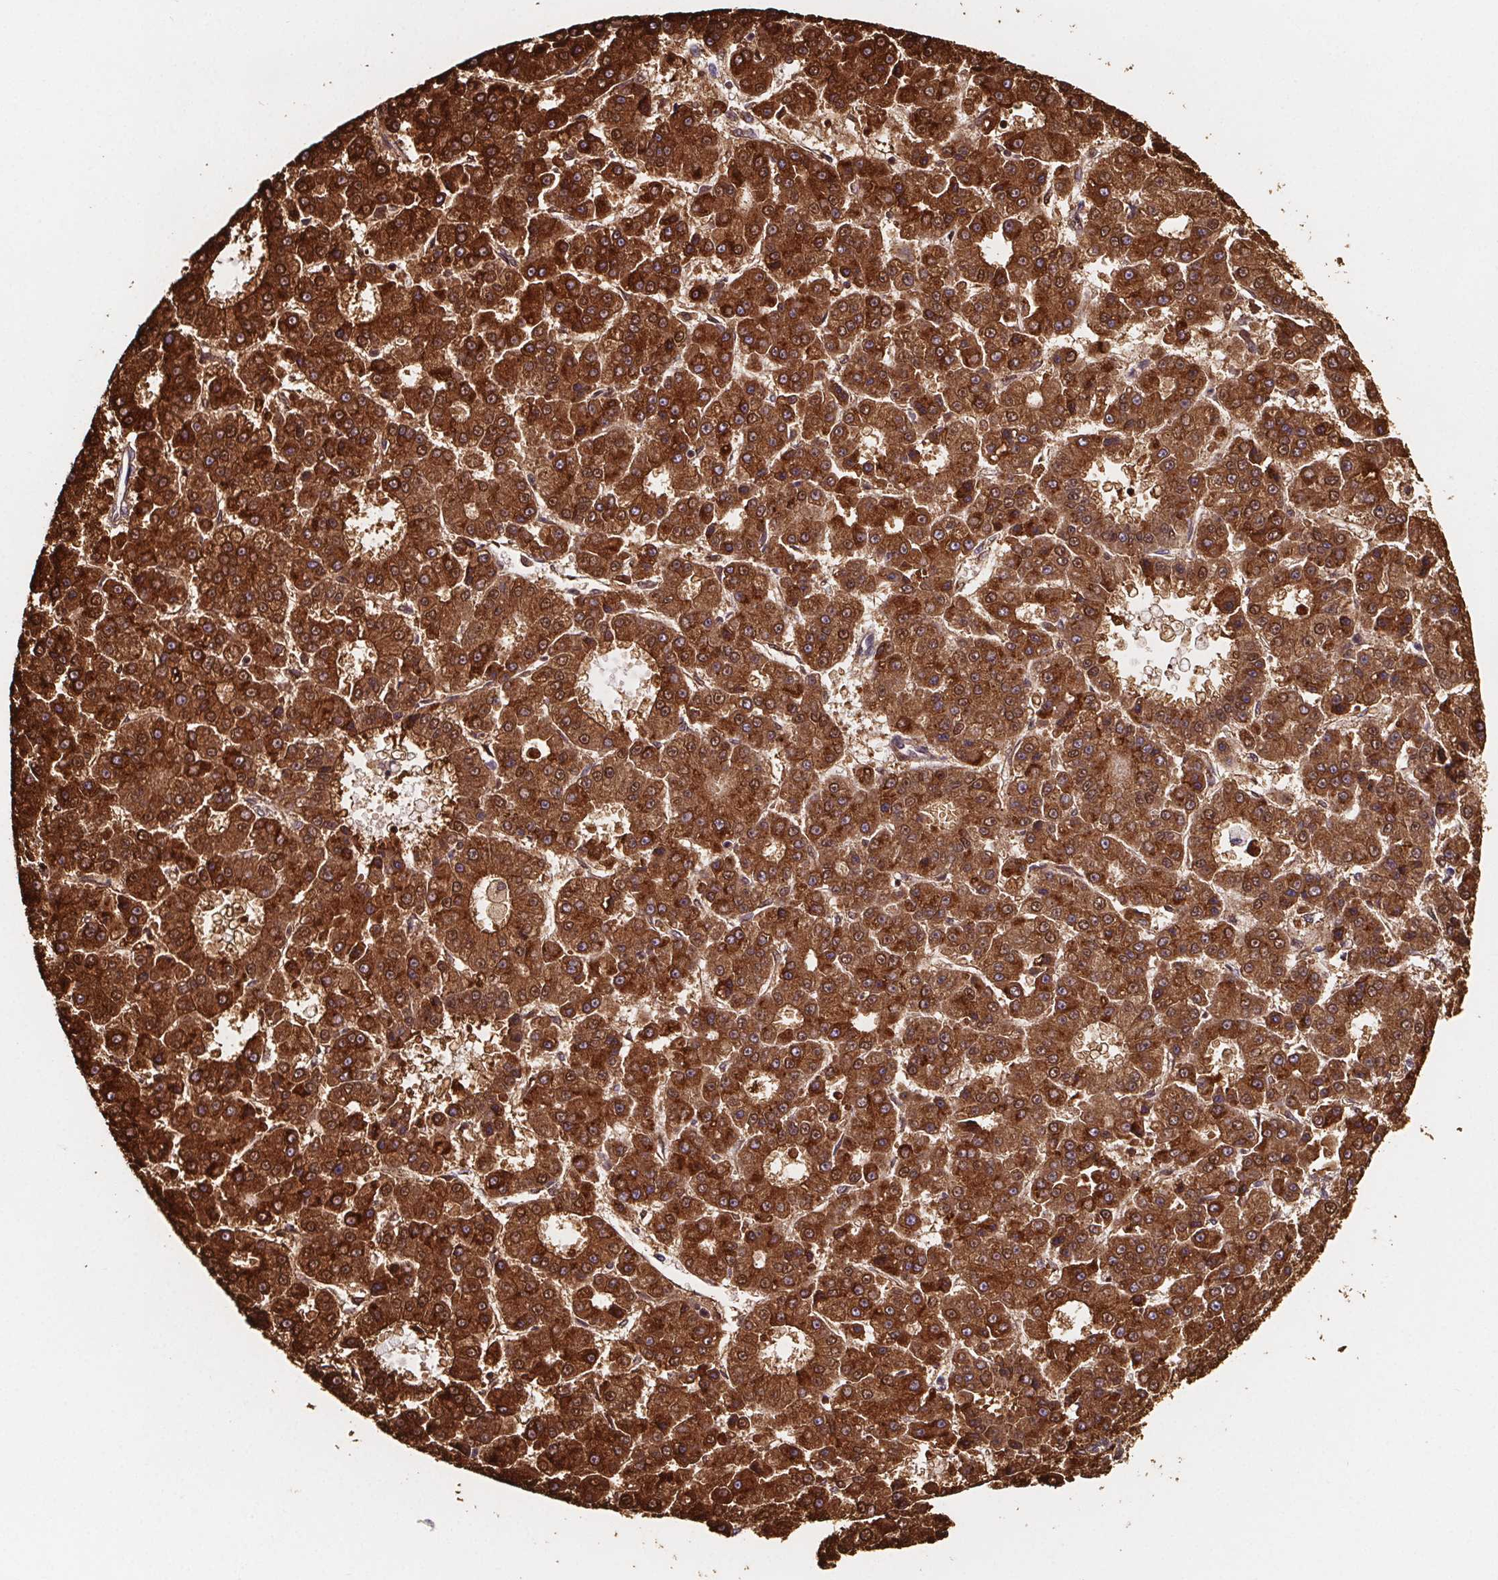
{"staining": {"intensity": "strong", "quantity": ">75%", "location": "cytoplasmic/membranous"}, "tissue": "liver cancer", "cell_type": "Tumor cells", "image_type": "cancer", "snomed": [{"axis": "morphology", "description": "Carcinoma, Hepatocellular, NOS"}, {"axis": "topography", "description": "Liver"}], "caption": "This is an image of immunohistochemistry (IHC) staining of liver cancer (hepatocellular carcinoma), which shows strong staining in the cytoplasmic/membranous of tumor cells.", "gene": "NDST1", "patient": {"sex": "male", "age": 70}}